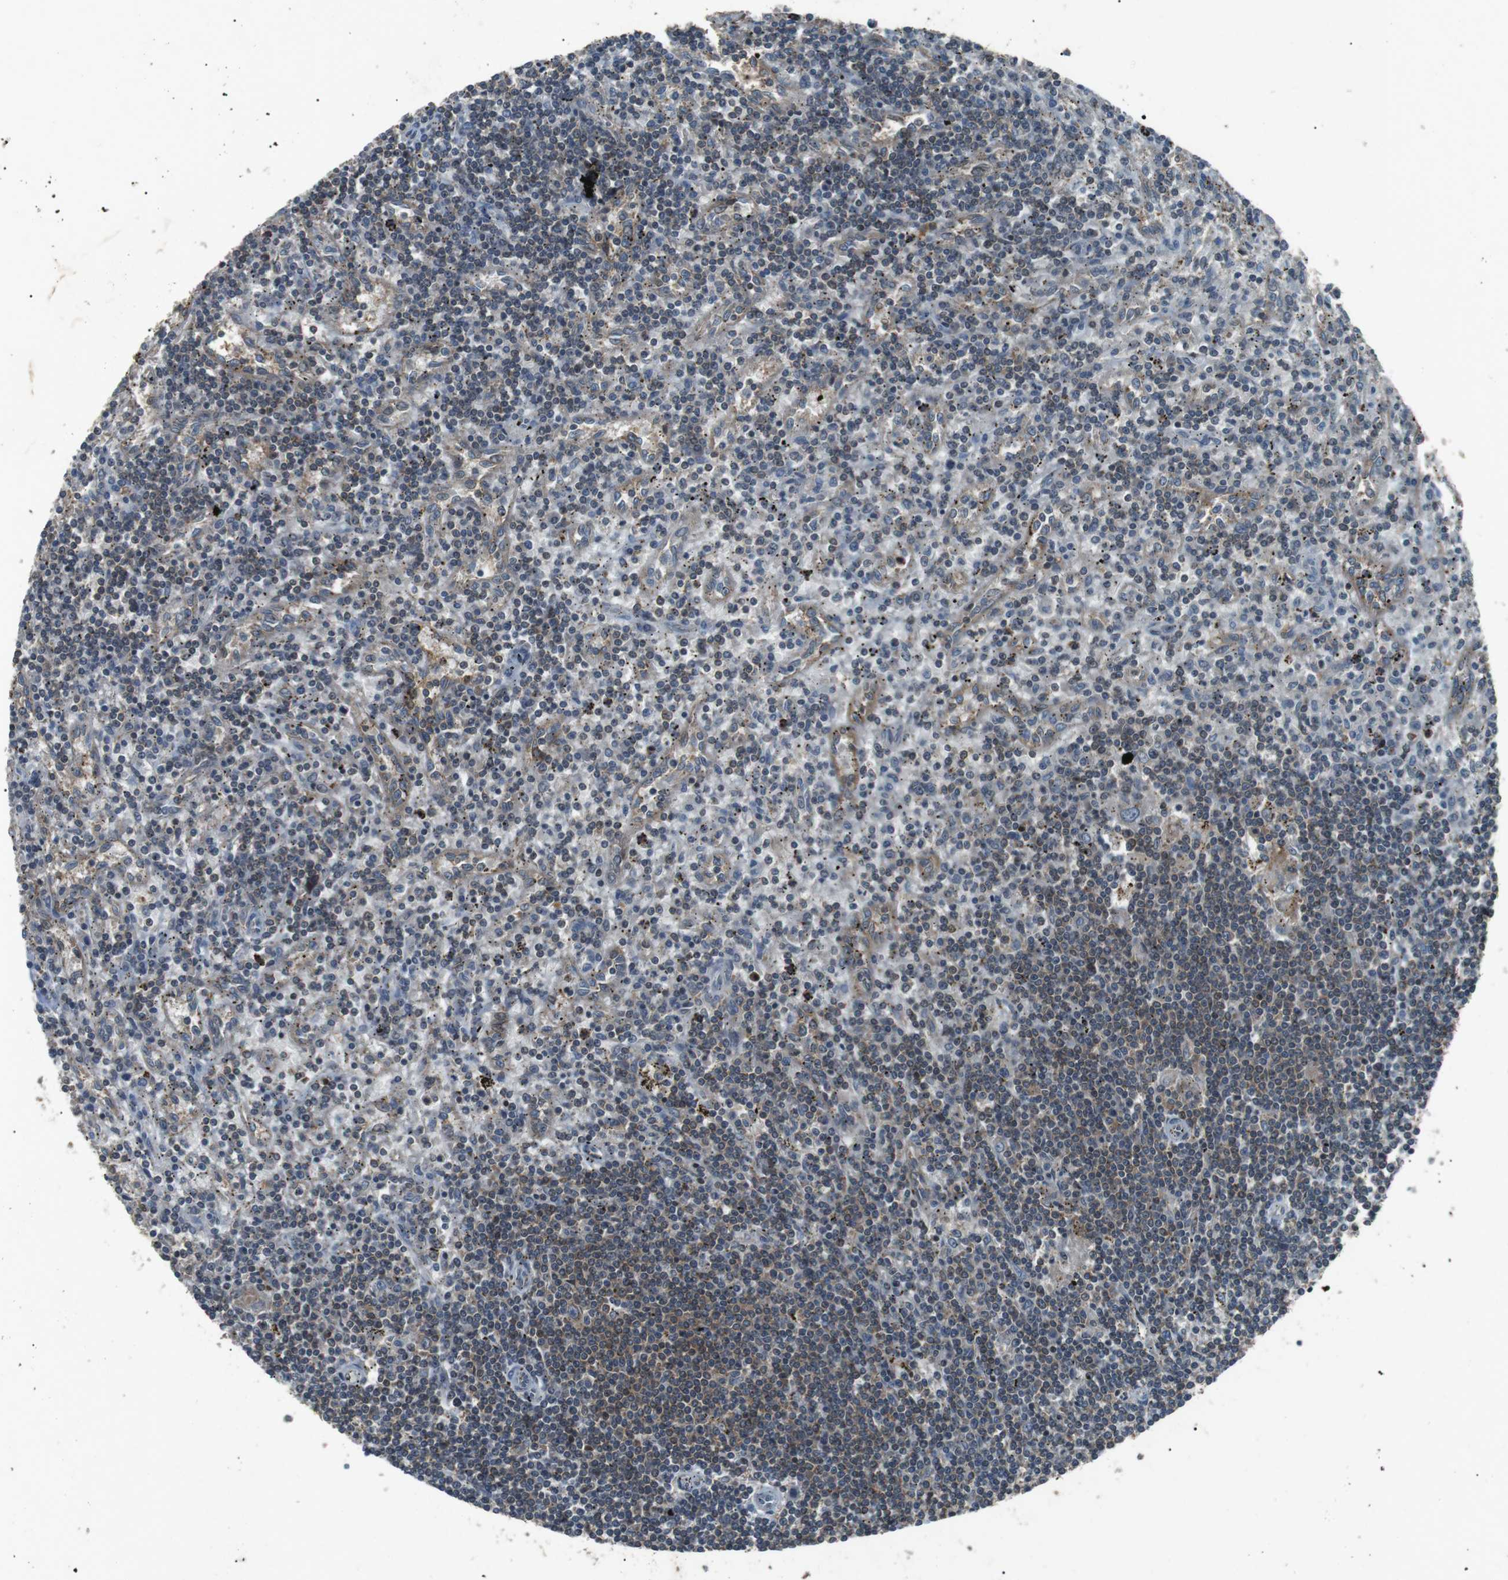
{"staining": {"intensity": "moderate", "quantity": "25%-75%", "location": "cytoplasmic/membranous"}, "tissue": "lymphoma", "cell_type": "Tumor cells", "image_type": "cancer", "snomed": [{"axis": "morphology", "description": "Malignant lymphoma, non-Hodgkin's type, Low grade"}, {"axis": "topography", "description": "Spleen"}], "caption": "IHC micrograph of low-grade malignant lymphoma, non-Hodgkin's type stained for a protein (brown), which shows medium levels of moderate cytoplasmic/membranous staining in approximately 25%-75% of tumor cells.", "gene": "NEK7", "patient": {"sex": "male", "age": 76}}